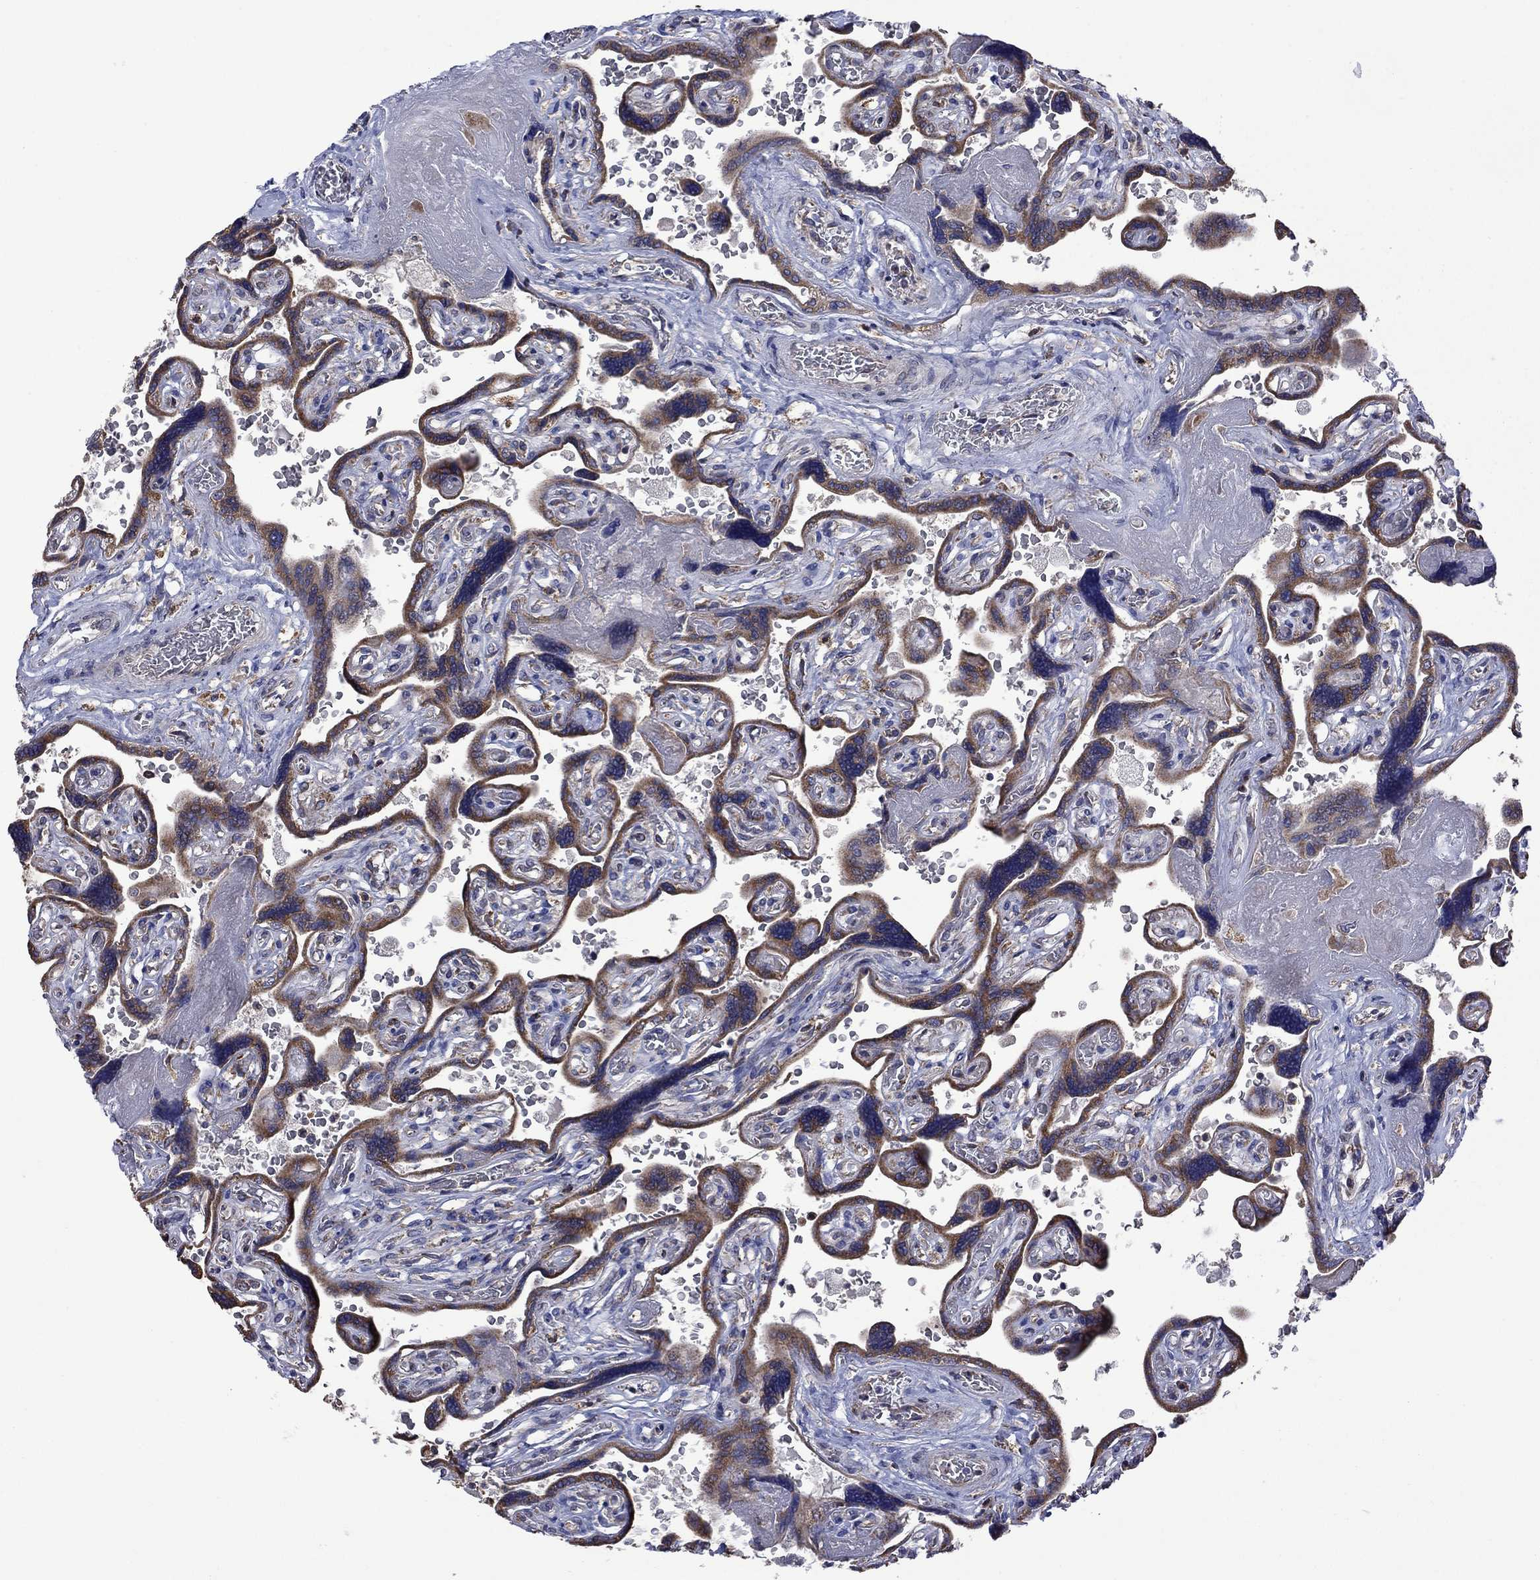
{"staining": {"intensity": "moderate", "quantity": ">75%", "location": "cytoplasmic/membranous"}, "tissue": "placenta", "cell_type": "Decidual cells", "image_type": "normal", "snomed": [{"axis": "morphology", "description": "Normal tissue, NOS"}, {"axis": "topography", "description": "Placenta"}], "caption": "An image of human placenta stained for a protein exhibits moderate cytoplasmic/membranous brown staining in decidual cells. The staining is performed using DAB brown chromogen to label protein expression. The nuclei are counter-stained blue using hematoxylin.", "gene": "FURIN", "patient": {"sex": "female", "age": 32}}